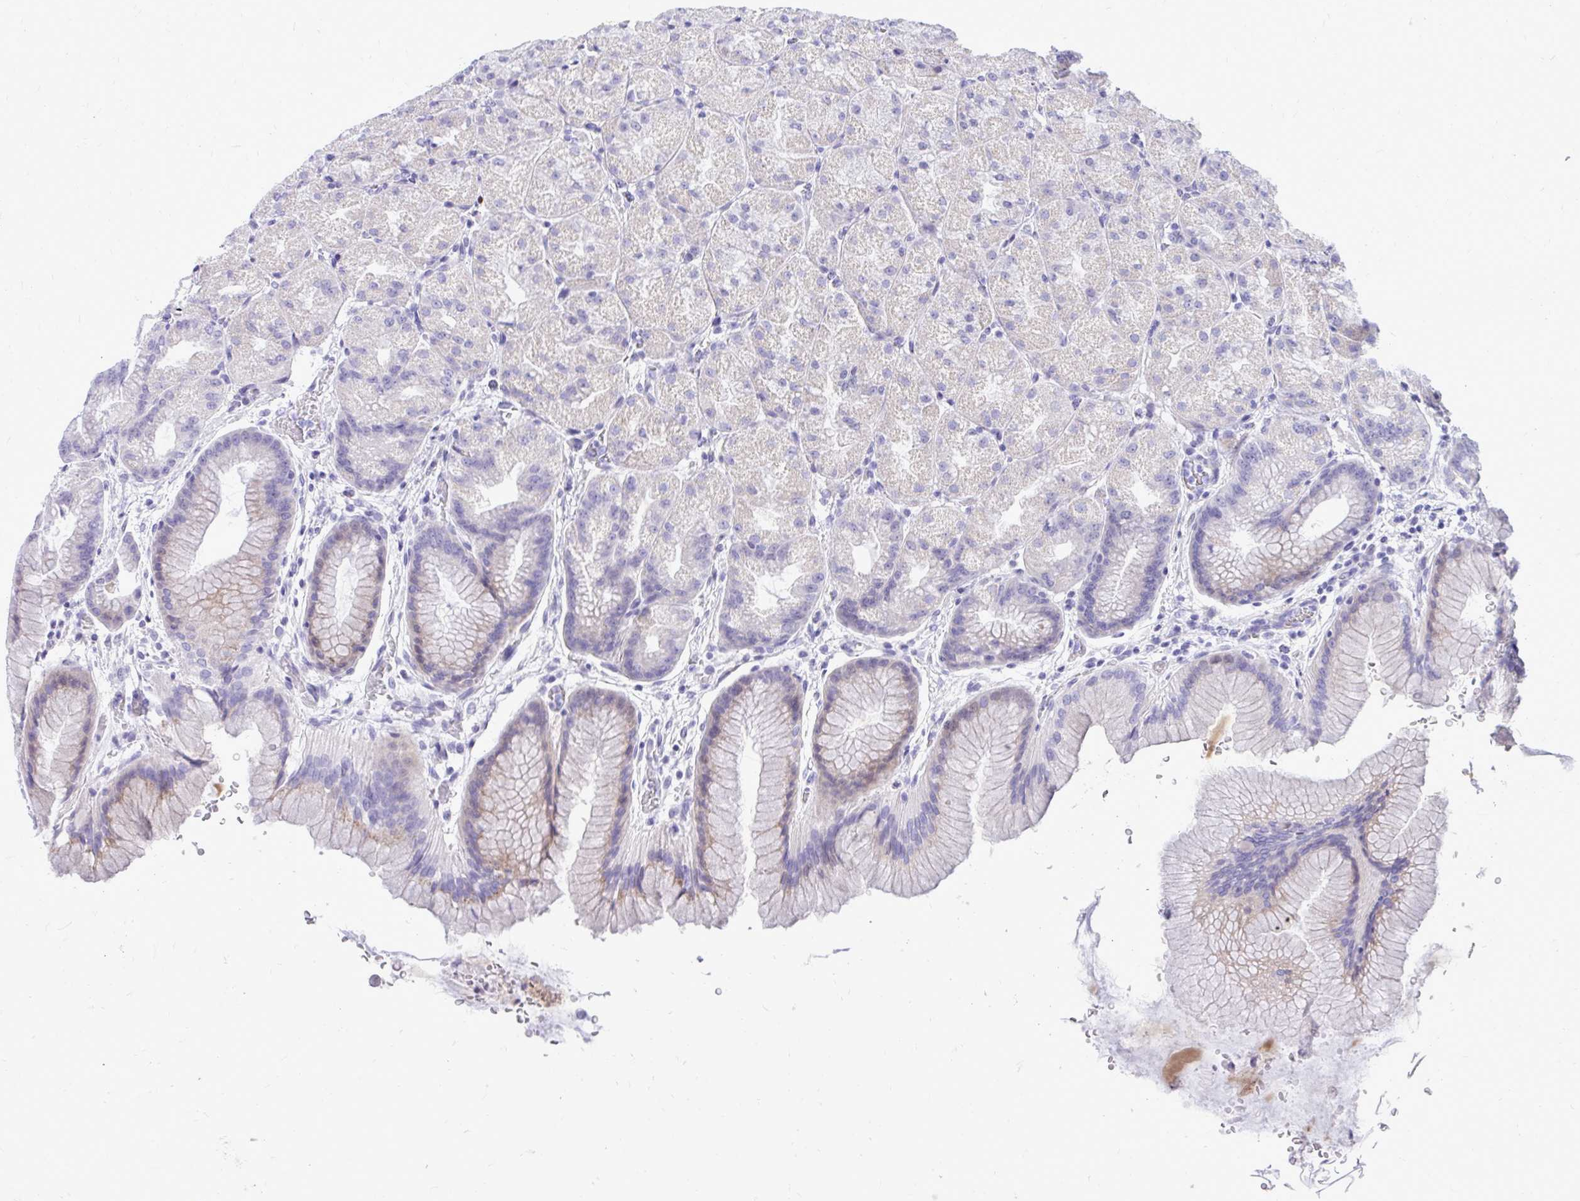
{"staining": {"intensity": "weak", "quantity": "<25%", "location": "cytoplasmic/membranous"}, "tissue": "stomach", "cell_type": "Glandular cells", "image_type": "normal", "snomed": [{"axis": "morphology", "description": "Normal tissue, NOS"}, {"axis": "topography", "description": "Stomach, upper"}, {"axis": "topography", "description": "Stomach"}], "caption": "High power microscopy photomicrograph of an immunohistochemistry (IHC) micrograph of unremarkable stomach, revealing no significant positivity in glandular cells.", "gene": "GABRA1", "patient": {"sex": "male", "age": 48}}